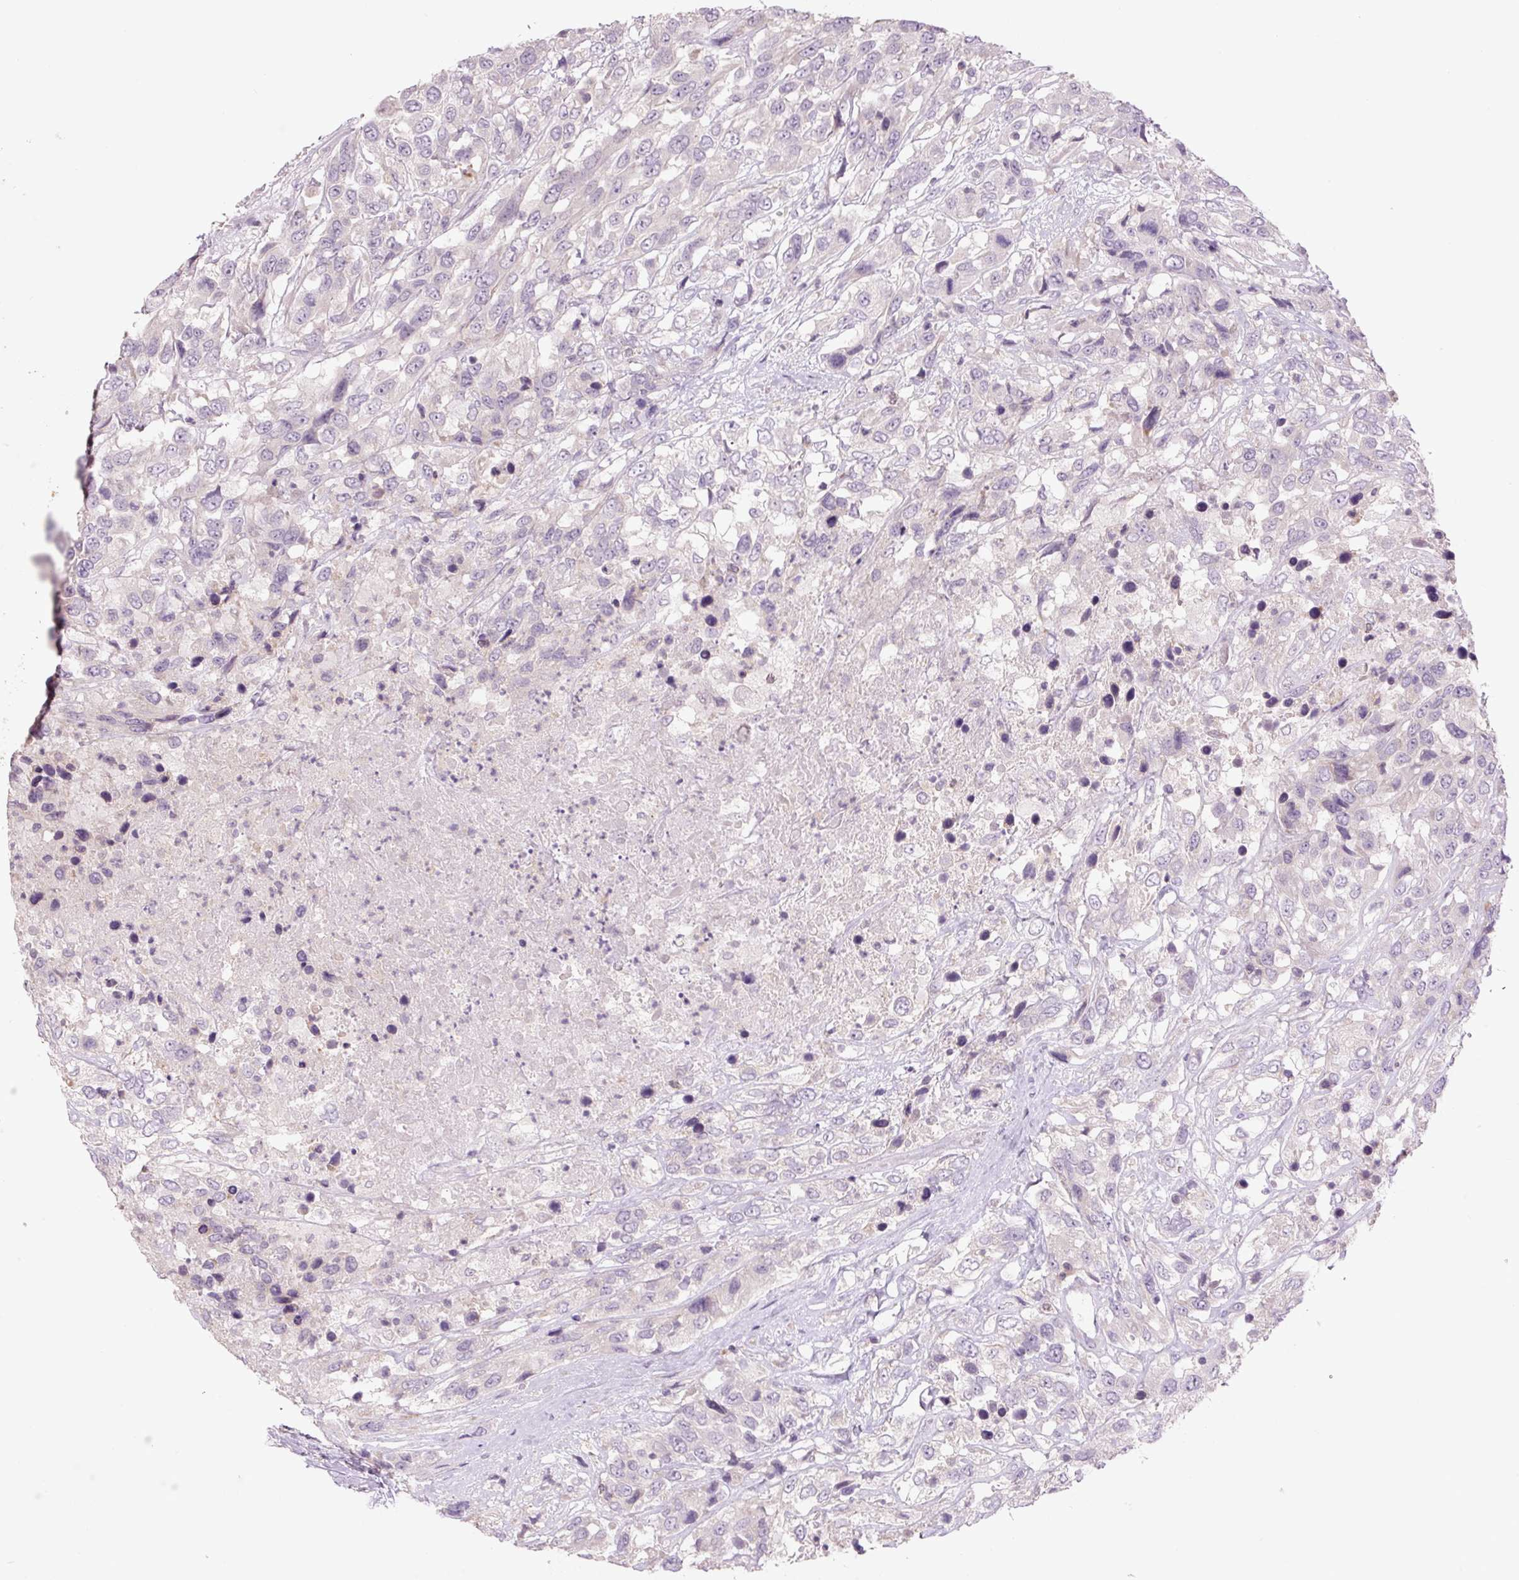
{"staining": {"intensity": "negative", "quantity": "none", "location": "none"}, "tissue": "urothelial cancer", "cell_type": "Tumor cells", "image_type": "cancer", "snomed": [{"axis": "morphology", "description": "Urothelial carcinoma, High grade"}, {"axis": "topography", "description": "Urinary bladder"}], "caption": "This image is of urothelial cancer stained with IHC to label a protein in brown with the nuclei are counter-stained blue. There is no positivity in tumor cells.", "gene": "TMEM100", "patient": {"sex": "female", "age": 70}}